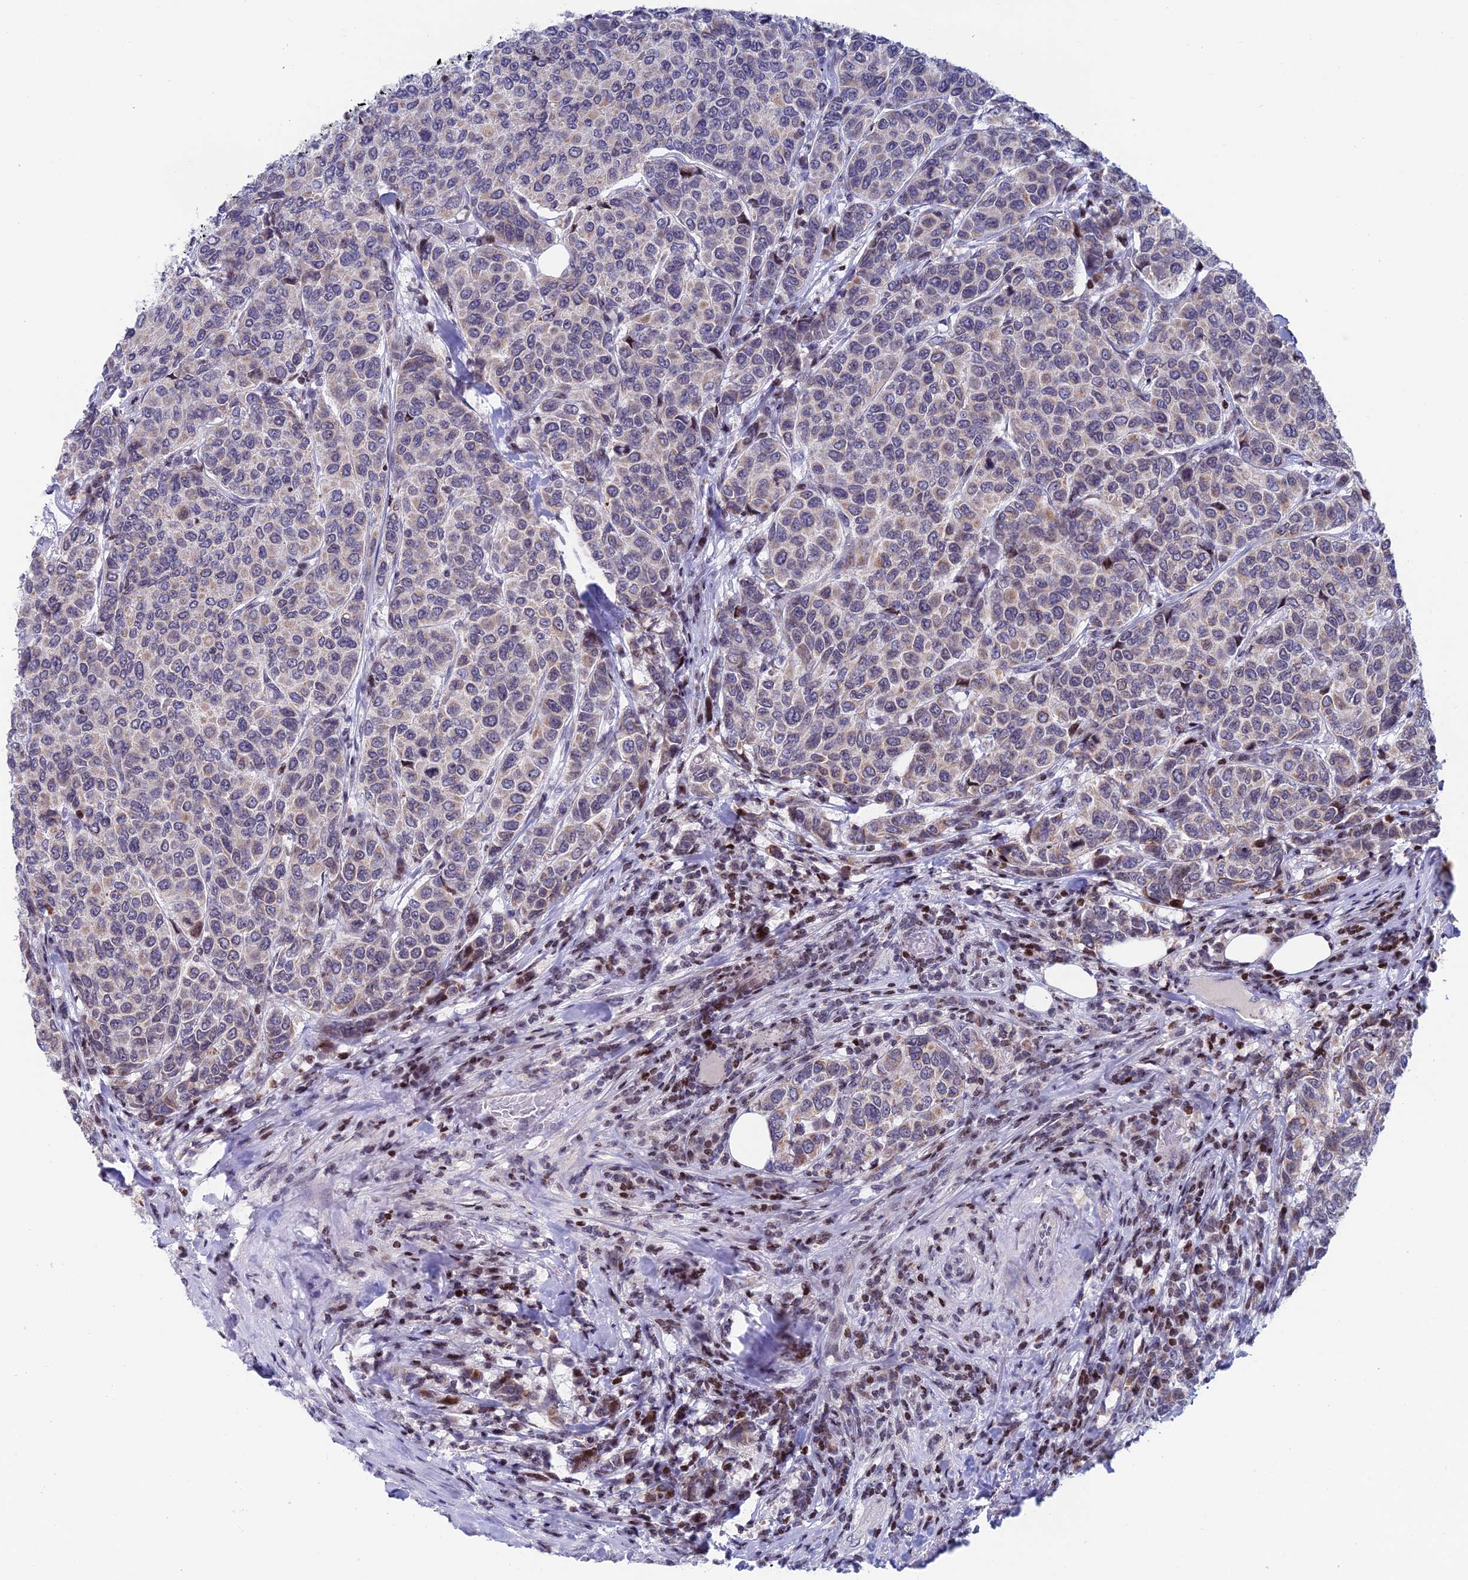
{"staining": {"intensity": "weak", "quantity": "<25%", "location": "cytoplasmic/membranous"}, "tissue": "breast cancer", "cell_type": "Tumor cells", "image_type": "cancer", "snomed": [{"axis": "morphology", "description": "Duct carcinoma"}, {"axis": "topography", "description": "Breast"}], "caption": "Immunohistochemistry (IHC) image of breast intraductal carcinoma stained for a protein (brown), which reveals no expression in tumor cells.", "gene": "AFF3", "patient": {"sex": "female", "age": 55}}